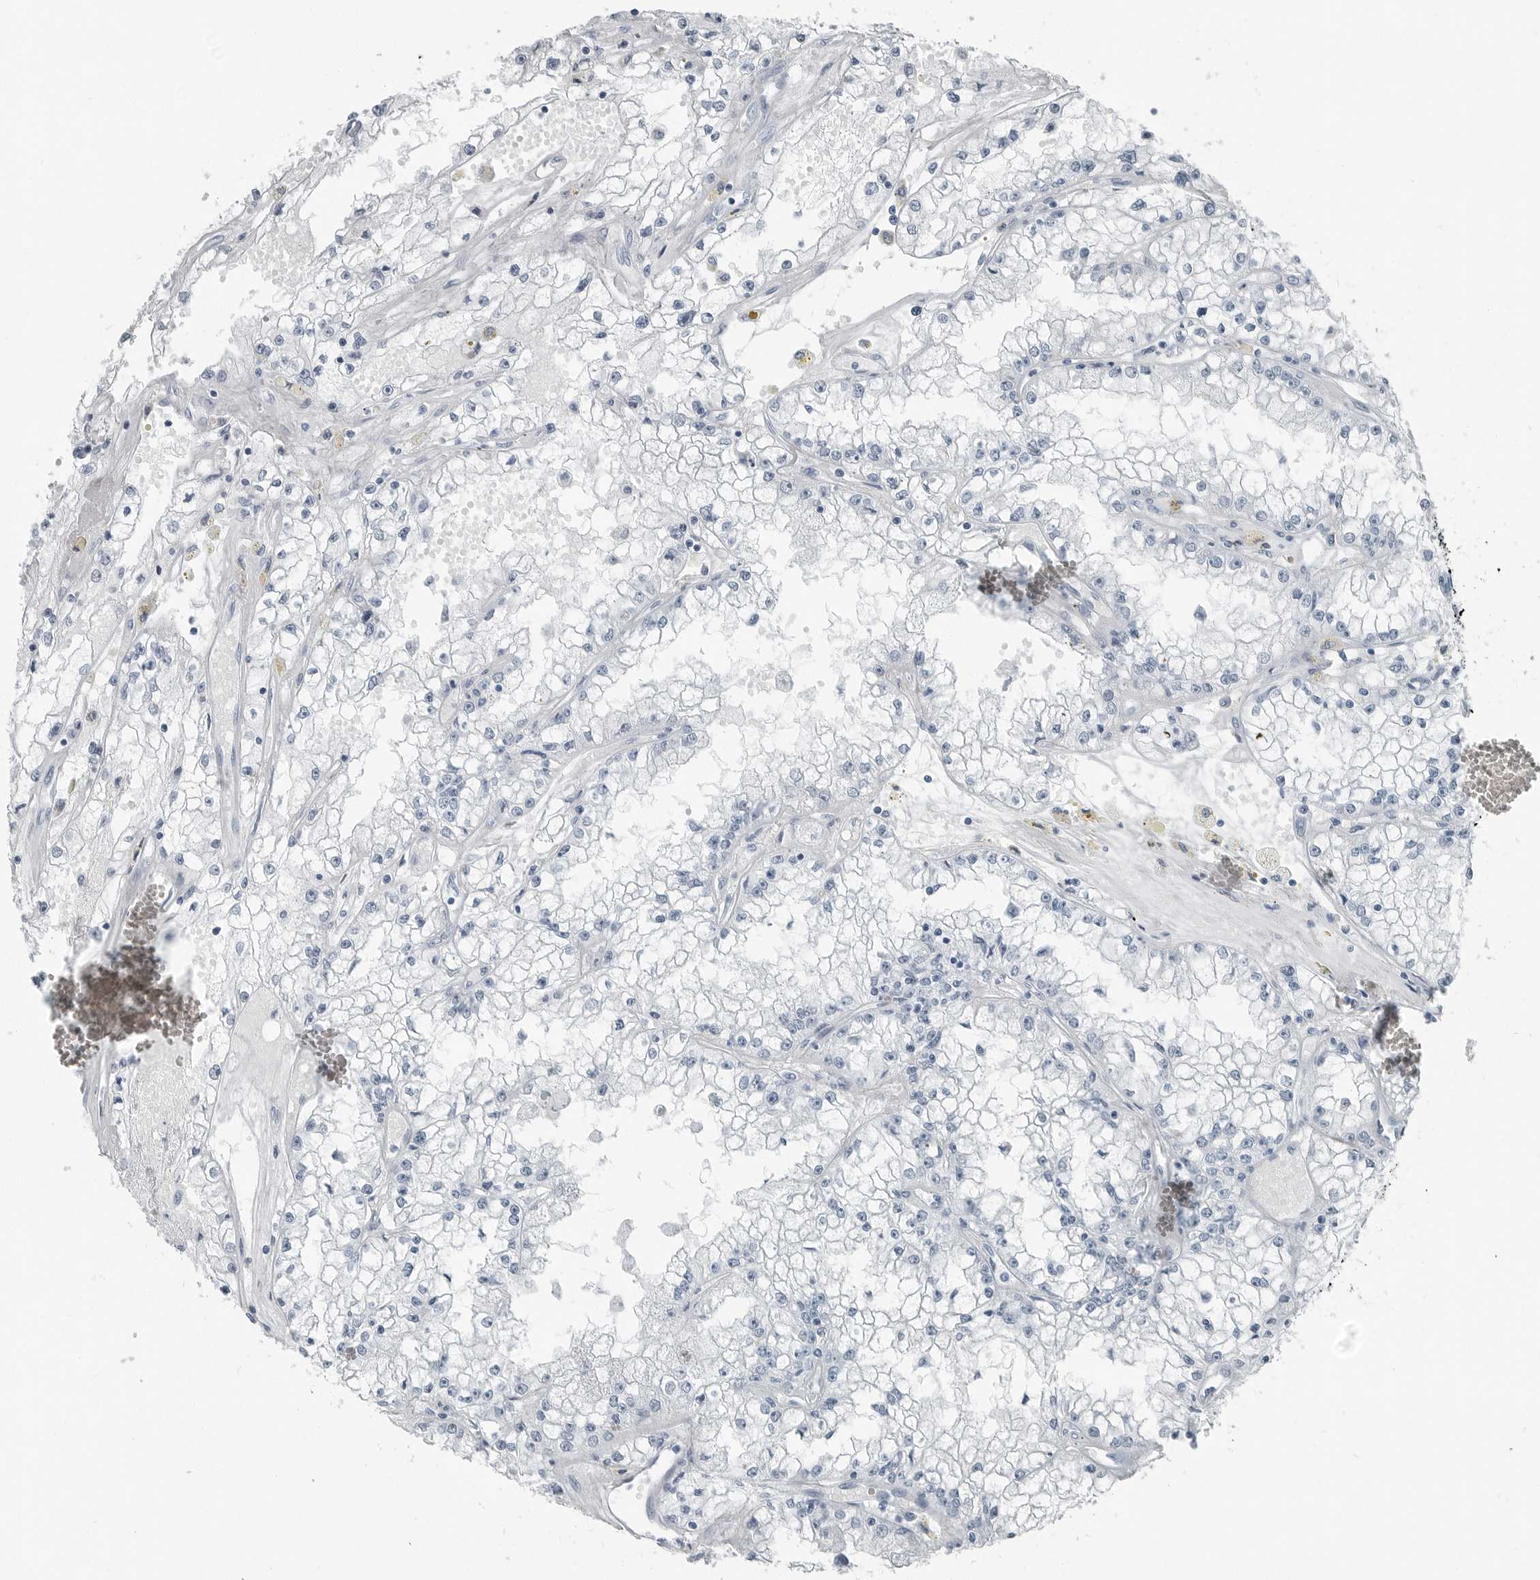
{"staining": {"intensity": "negative", "quantity": "none", "location": "none"}, "tissue": "renal cancer", "cell_type": "Tumor cells", "image_type": "cancer", "snomed": [{"axis": "morphology", "description": "Adenocarcinoma, NOS"}, {"axis": "topography", "description": "Kidney"}], "caption": "A micrograph of adenocarcinoma (renal) stained for a protein displays no brown staining in tumor cells.", "gene": "FABP6", "patient": {"sex": "male", "age": 56}}